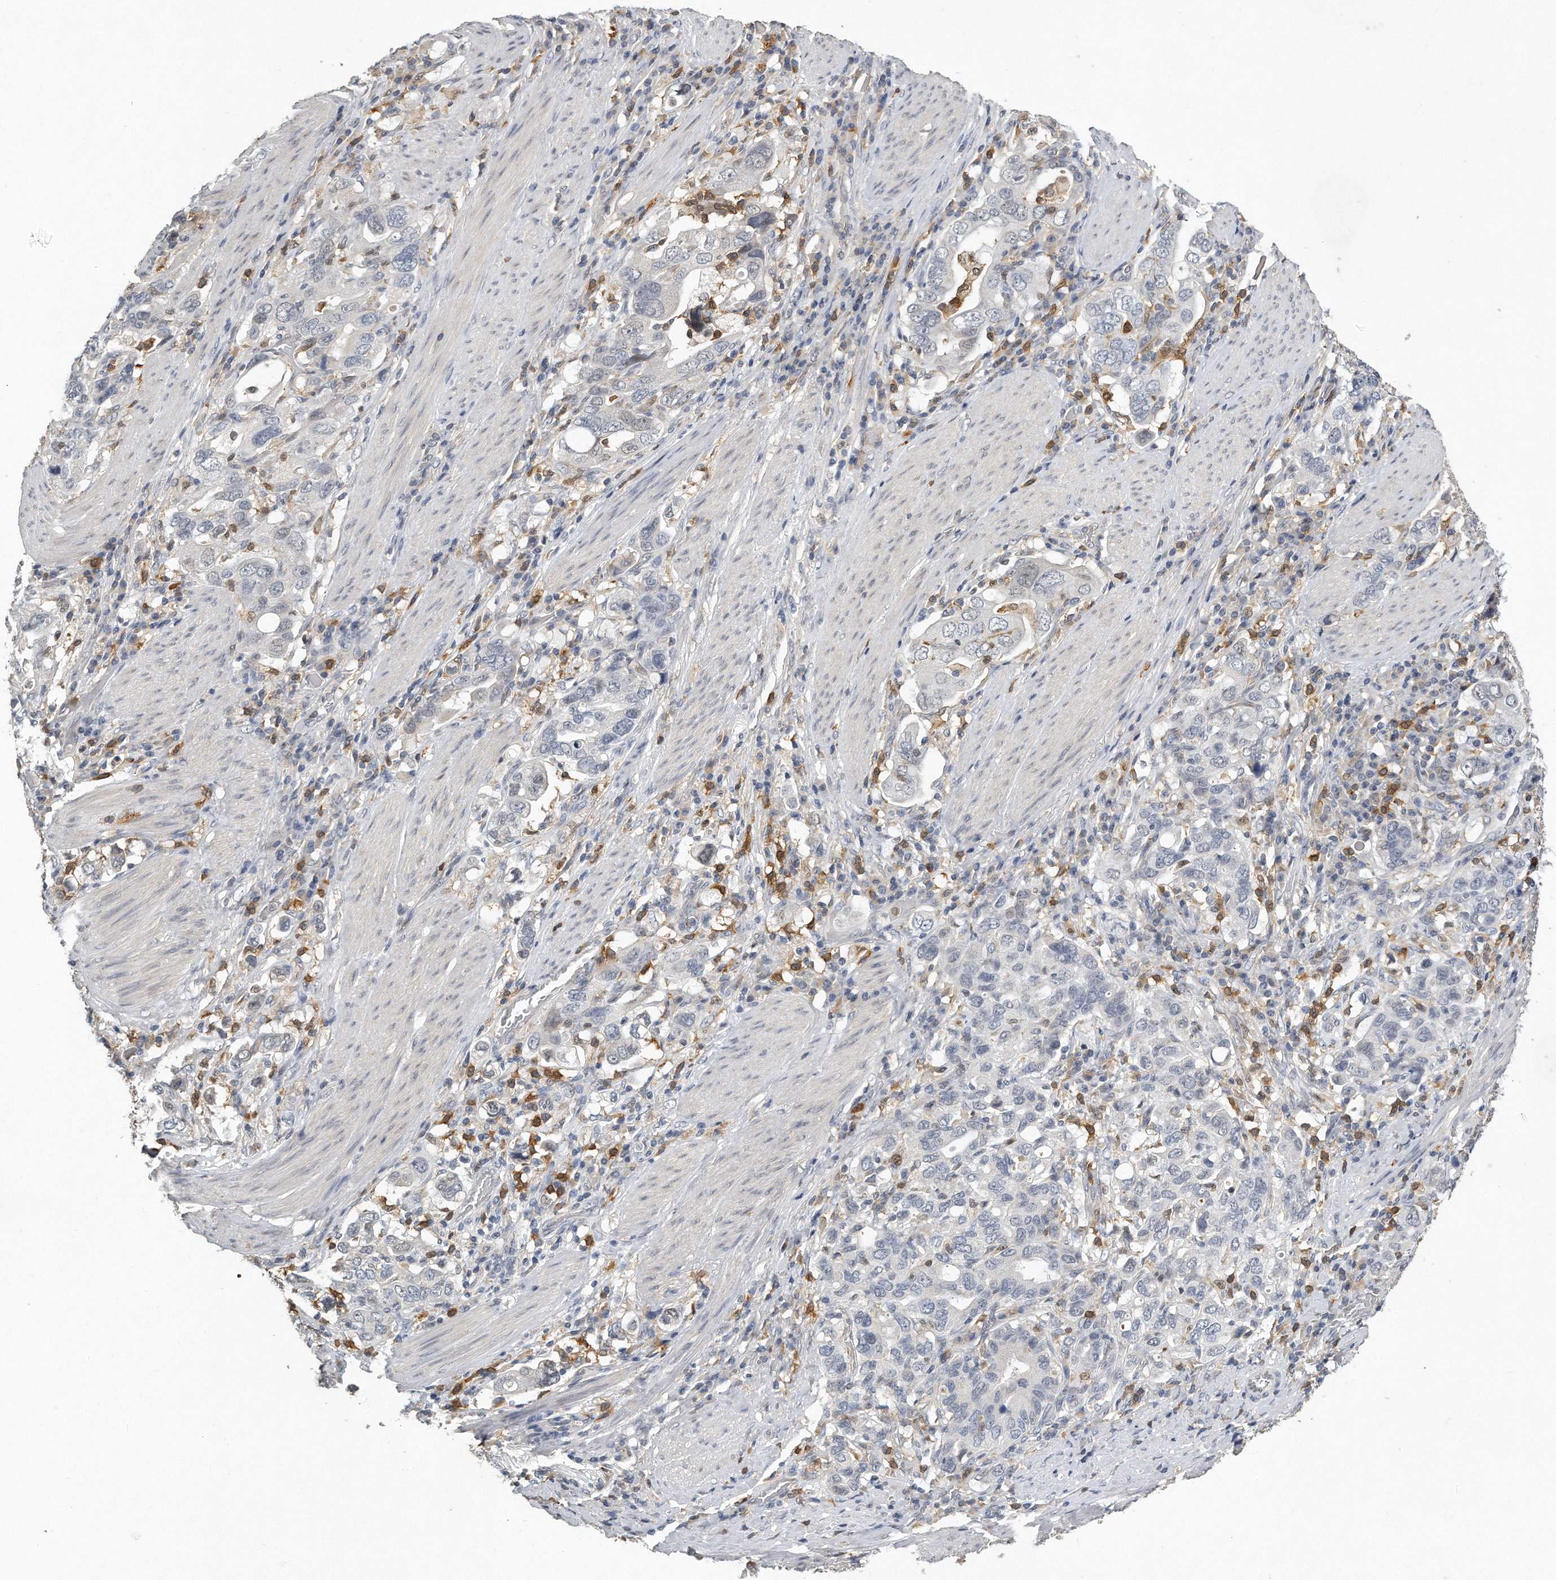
{"staining": {"intensity": "negative", "quantity": "none", "location": "none"}, "tissue": "stomach cancer", "cell_type": "Tumor cells", "image_type": "cancer", "snomed": [{"axis": "morphology", "description": "Adenocarcinoma, NOS"}, {"axis": "topography", "description": "Stomach, upper"}], "caption": "This image is of stomach cancer stained with immunohistochemistry to label a protein in brown with the nuclei are counter-stained blue. There is no positivity in tumor cells.", "gene": "CAMK1", "patient": {"sex": "male", "age": 62}}